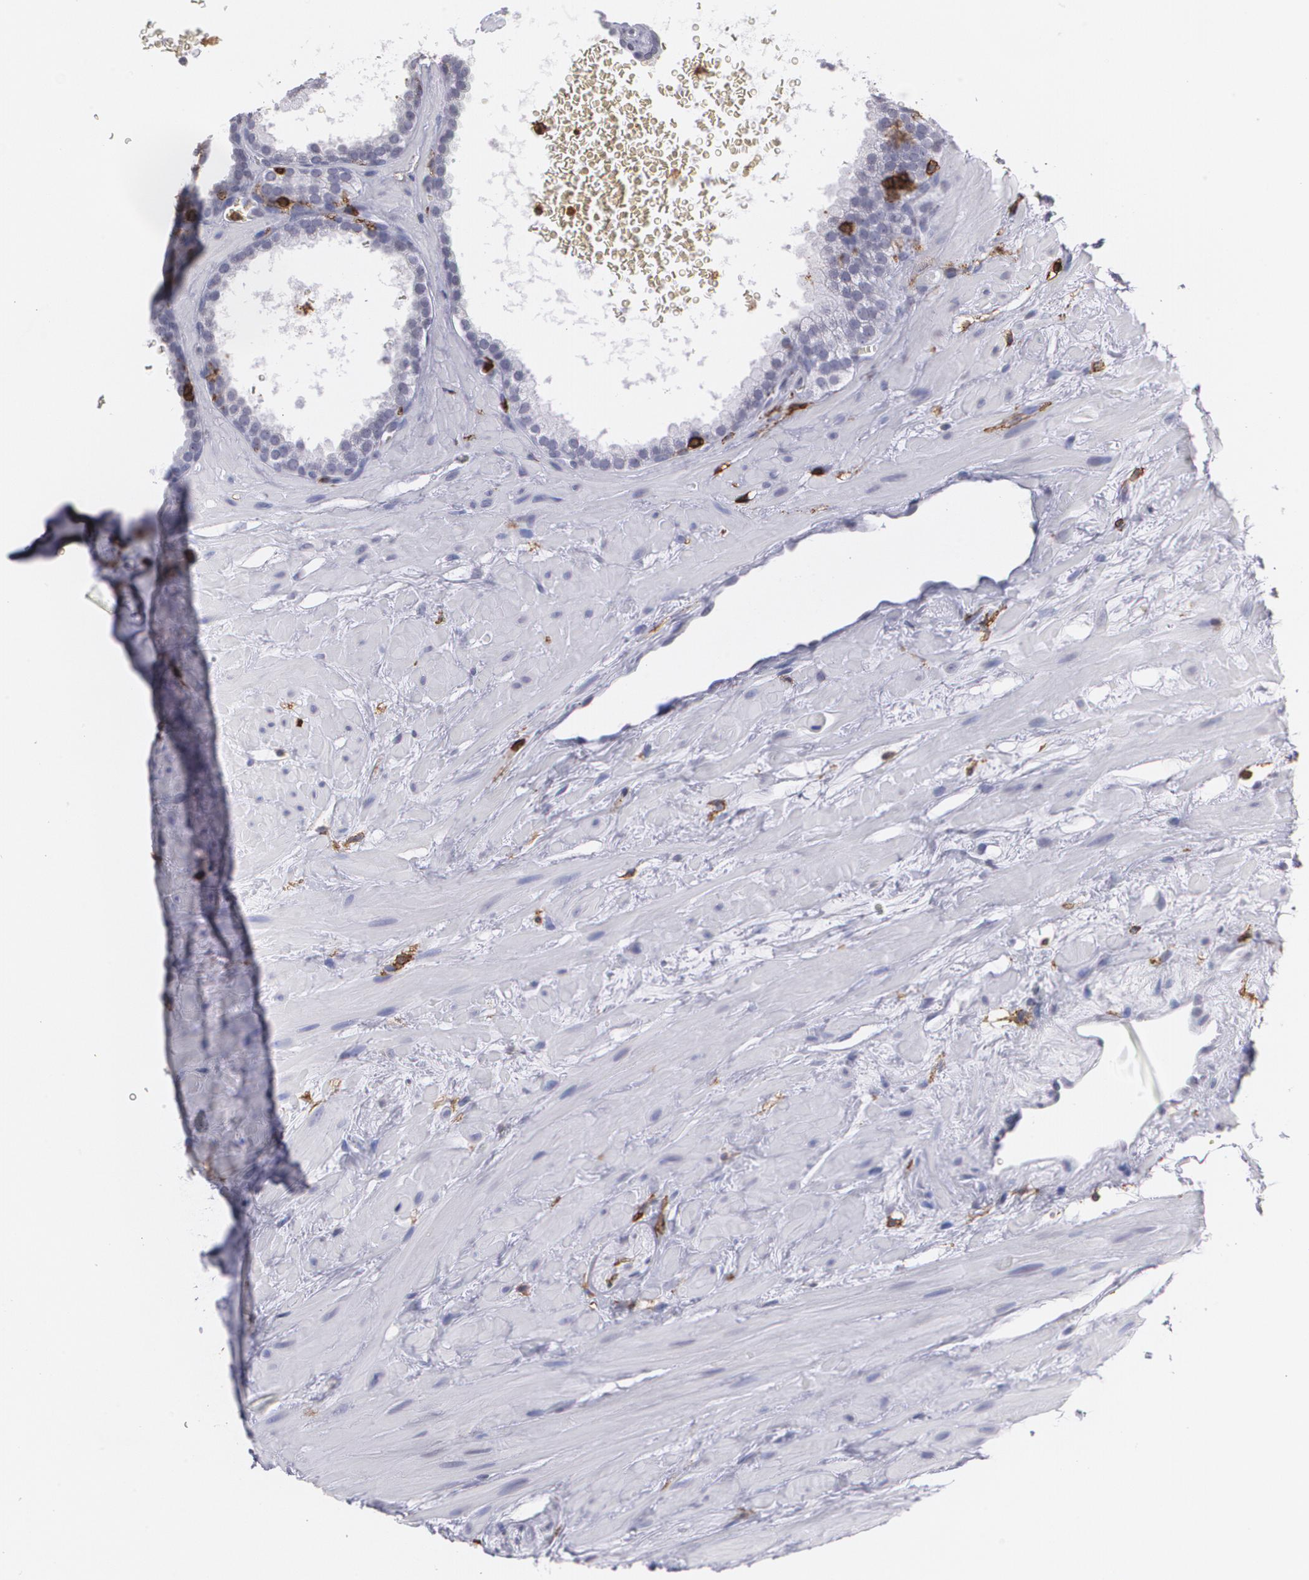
{"staining": {"intensity": "negative", "quantity": "none", "location": "none"}, "tissue": "prostate cancer", "cell_type": "Tumor cells", "image_type": "cancer", "snomed": [{"axis": "morphology", "description": "Adenocarcinoma, Low grade"}, {"axis": "topography", "description": "Prostate"}], "caption": "The histopathology image displays no significant staining in tumor cells of prostate cancer. (Immunohistochemistry (ihc), brightfield microscopy, high magnification).", "gene": "PTPRC", "patient": {"sex": "male", "age": 57}}